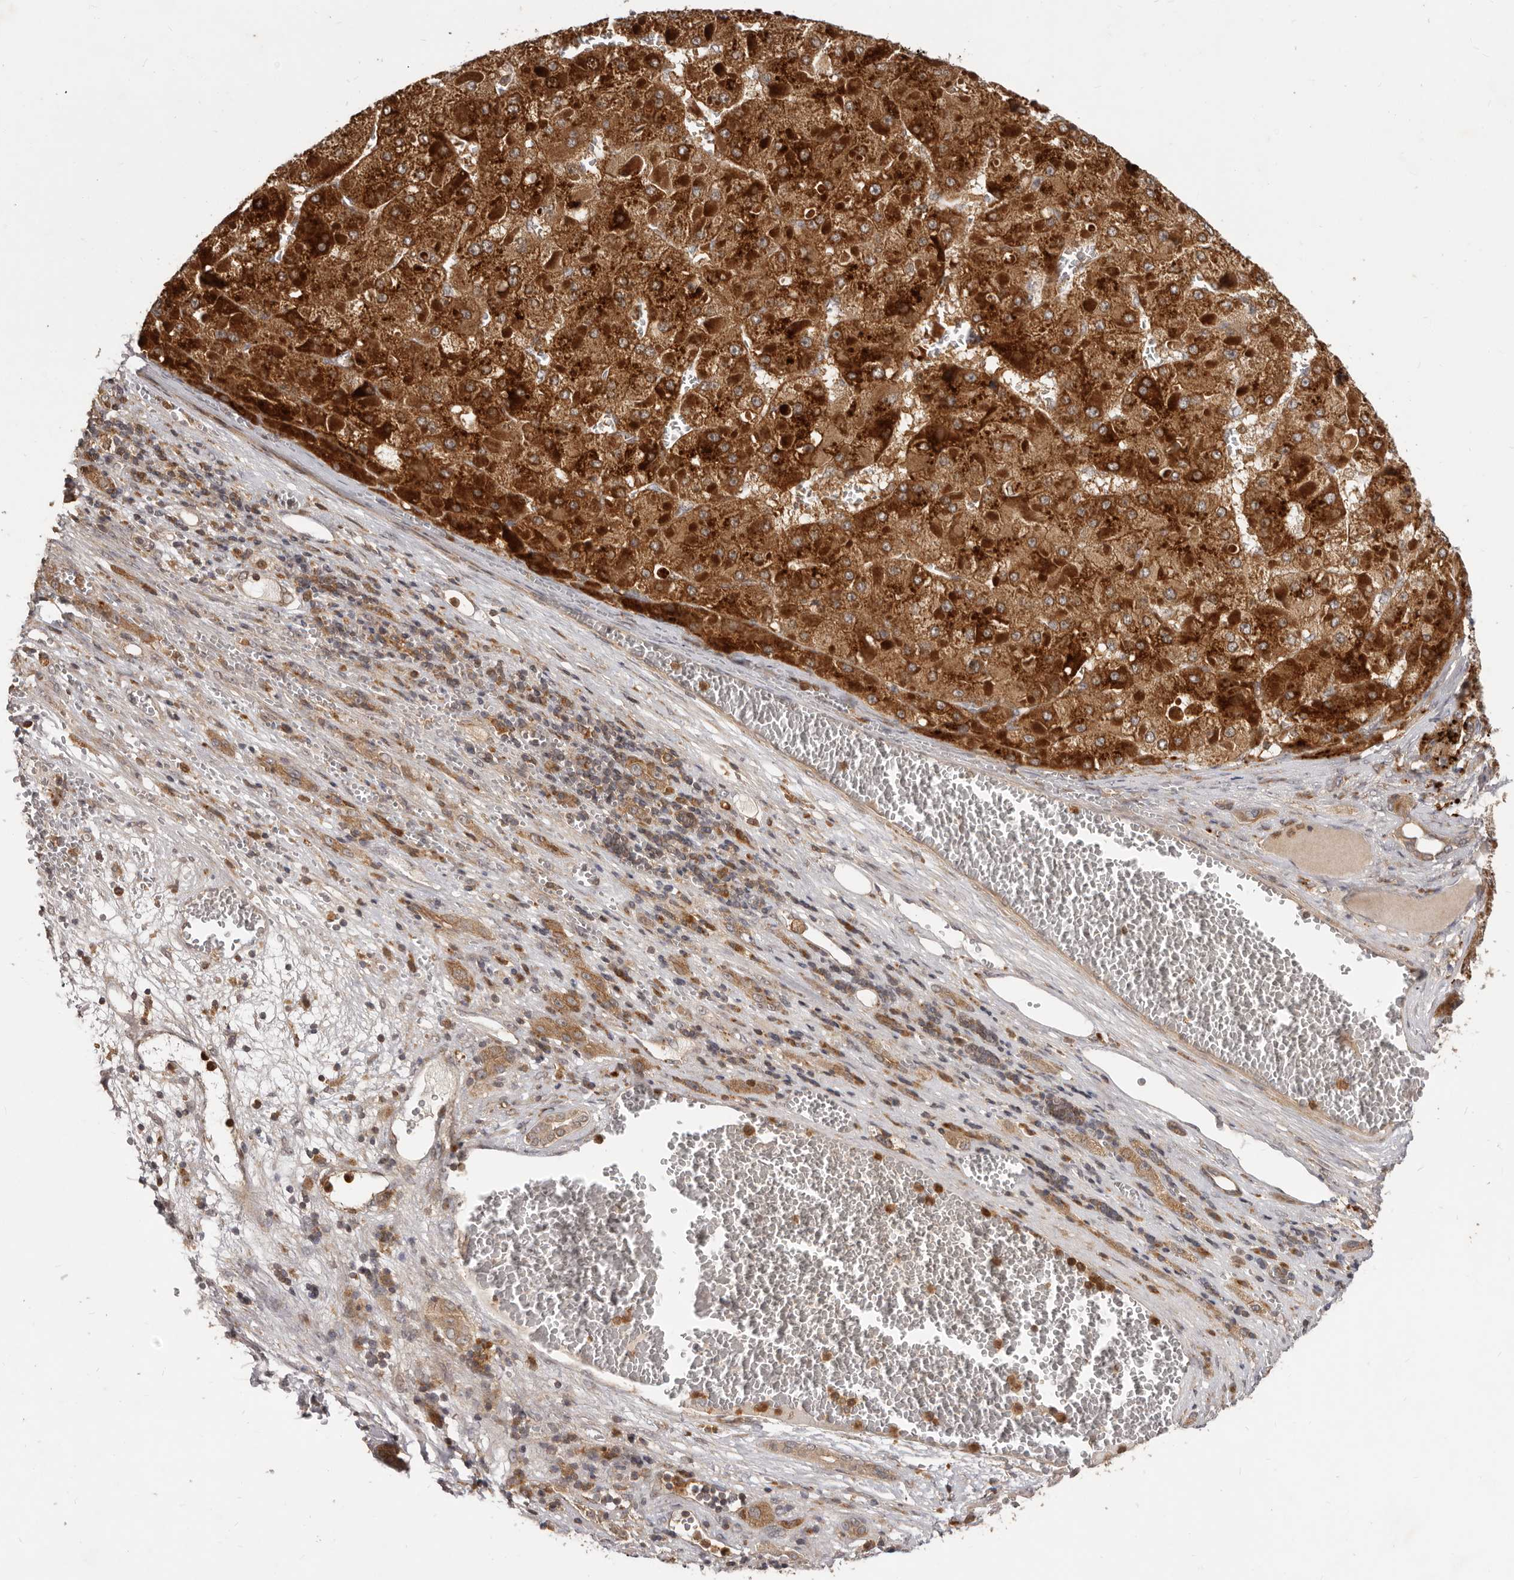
{"staining": {"intensity": "strong", "quantity": ">75%", "location": "cytoplasmic/membranous"}, "tissue": "liver cancer", "cell_type": "Tumor cells", "image_type": "cancer", "snomed": [{"axis": "morphology", "description": "Carcinoma, Hepatocellular, NOS"}, {"axis": "topography", "description": "Liver"}], "caption": "Liver hepatocellular carcinoma tissue exhibits strong cytoplasmic/membranous positivity in about >75% of tumor cells, visualized by immunohistochemistry. Immunohistochemistry stains the protein in brown and the nuclei are stained blue.", "gene": "RNF187", "patient": {"sex": "female", "age": 73}}